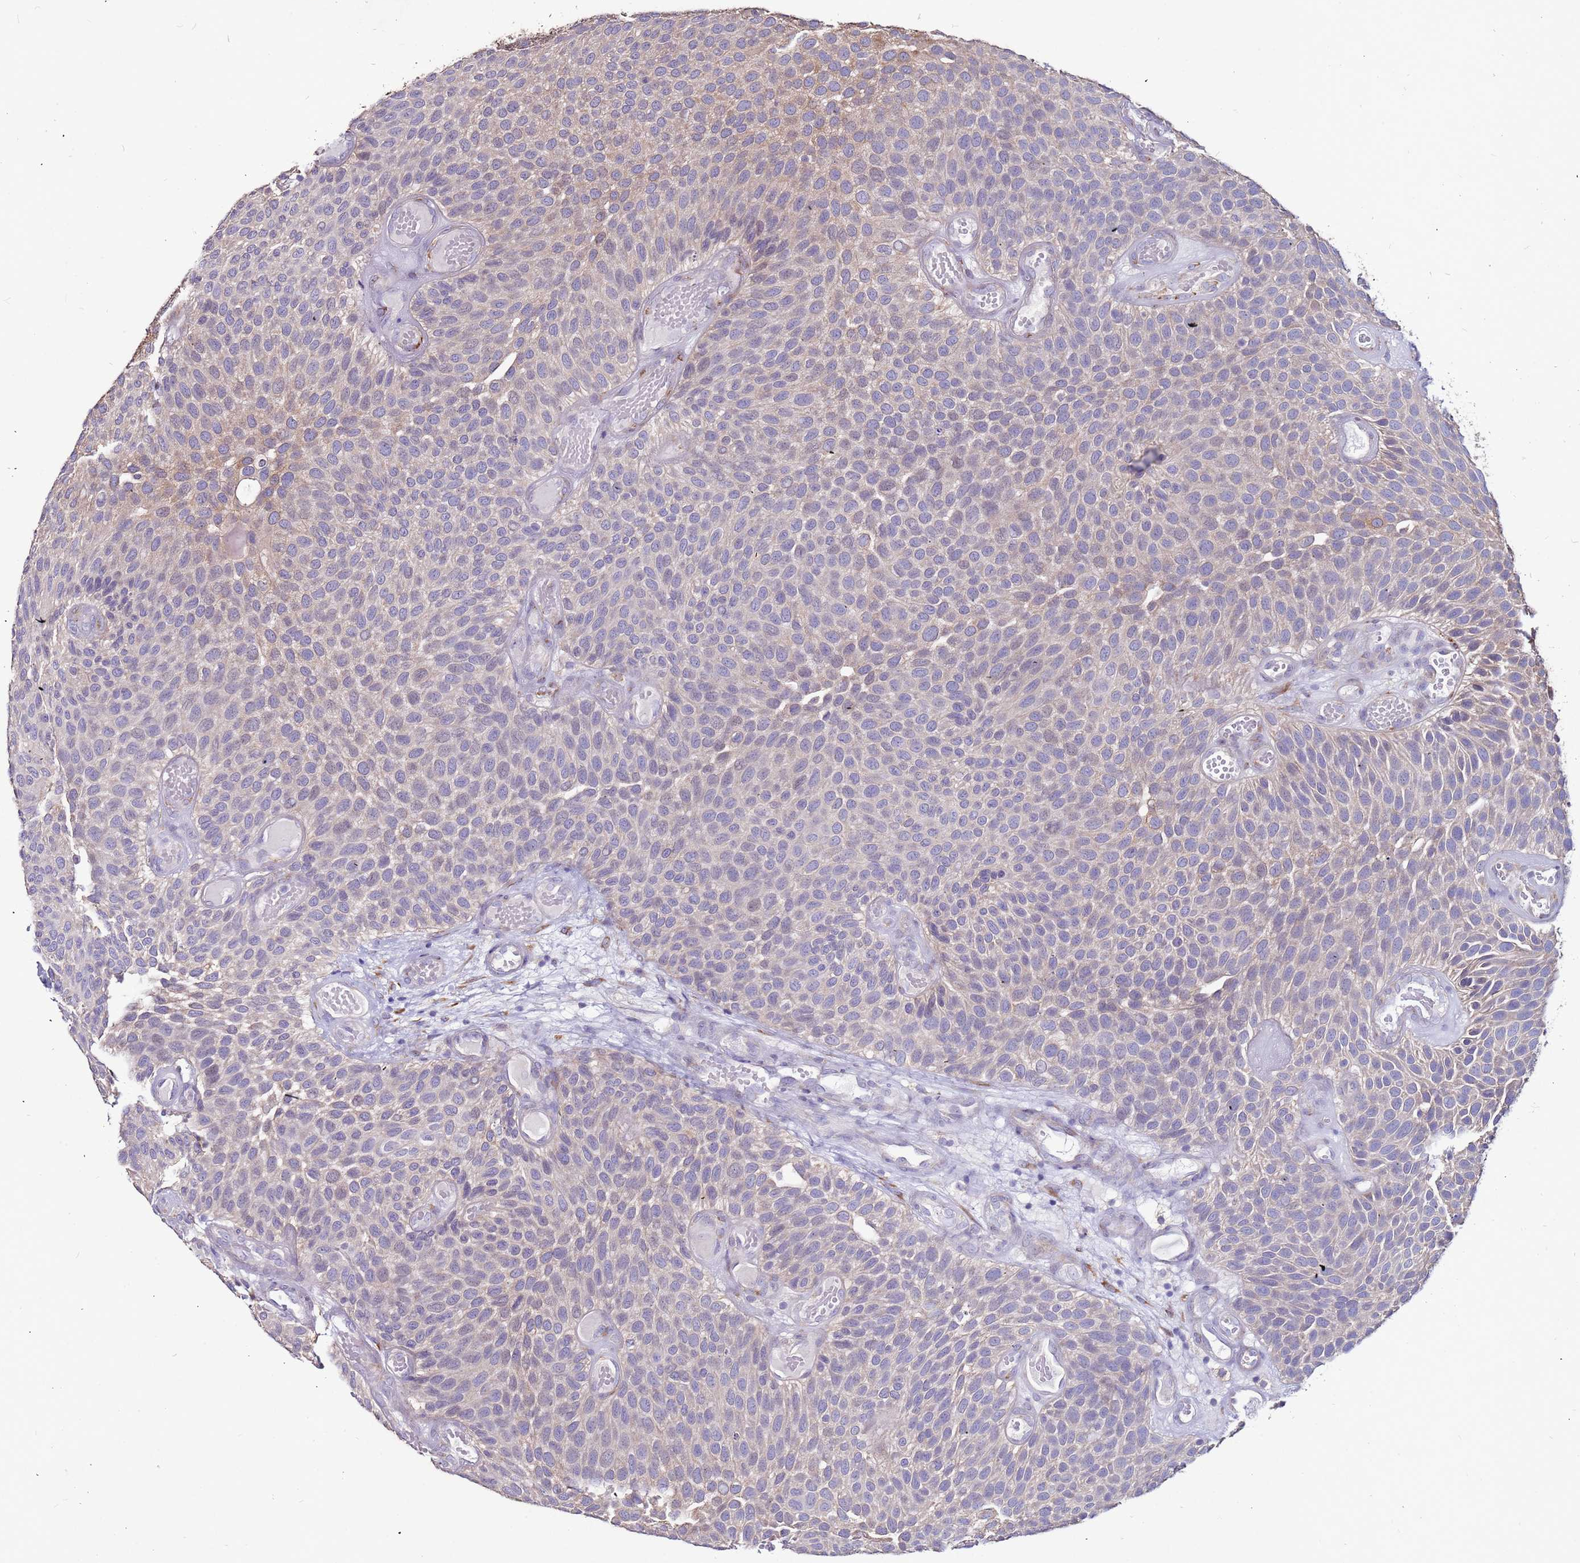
{"staining": {"intensity": "moderate", "quantity": "<25%", "location": "cytoplasmic/membranous"}, "tissue": "urothelial cancer", "cell_type": "Tumor cells", "image_type": "cancer", "snomed": [{"axis": "morphology", "description": "Urothelial carcinoma, Low grade"}, {"axis": "topography", "description": "Urinary bladder"}], "caption": "An immunohistochemistry (IHC) photomicrograph of tumor tissue is shown. Protein staining in brown labels moderate cytoplasmic/membranous positivity in low-grade urothelial carcinoma within tumor cells. The staining was performed using DAB, with brown indicating positive protein expression. Nuclei are stained blue with hematoxylin.", "gene": "SLC44A3", "patient": {"sex": "male", "age": 89}}